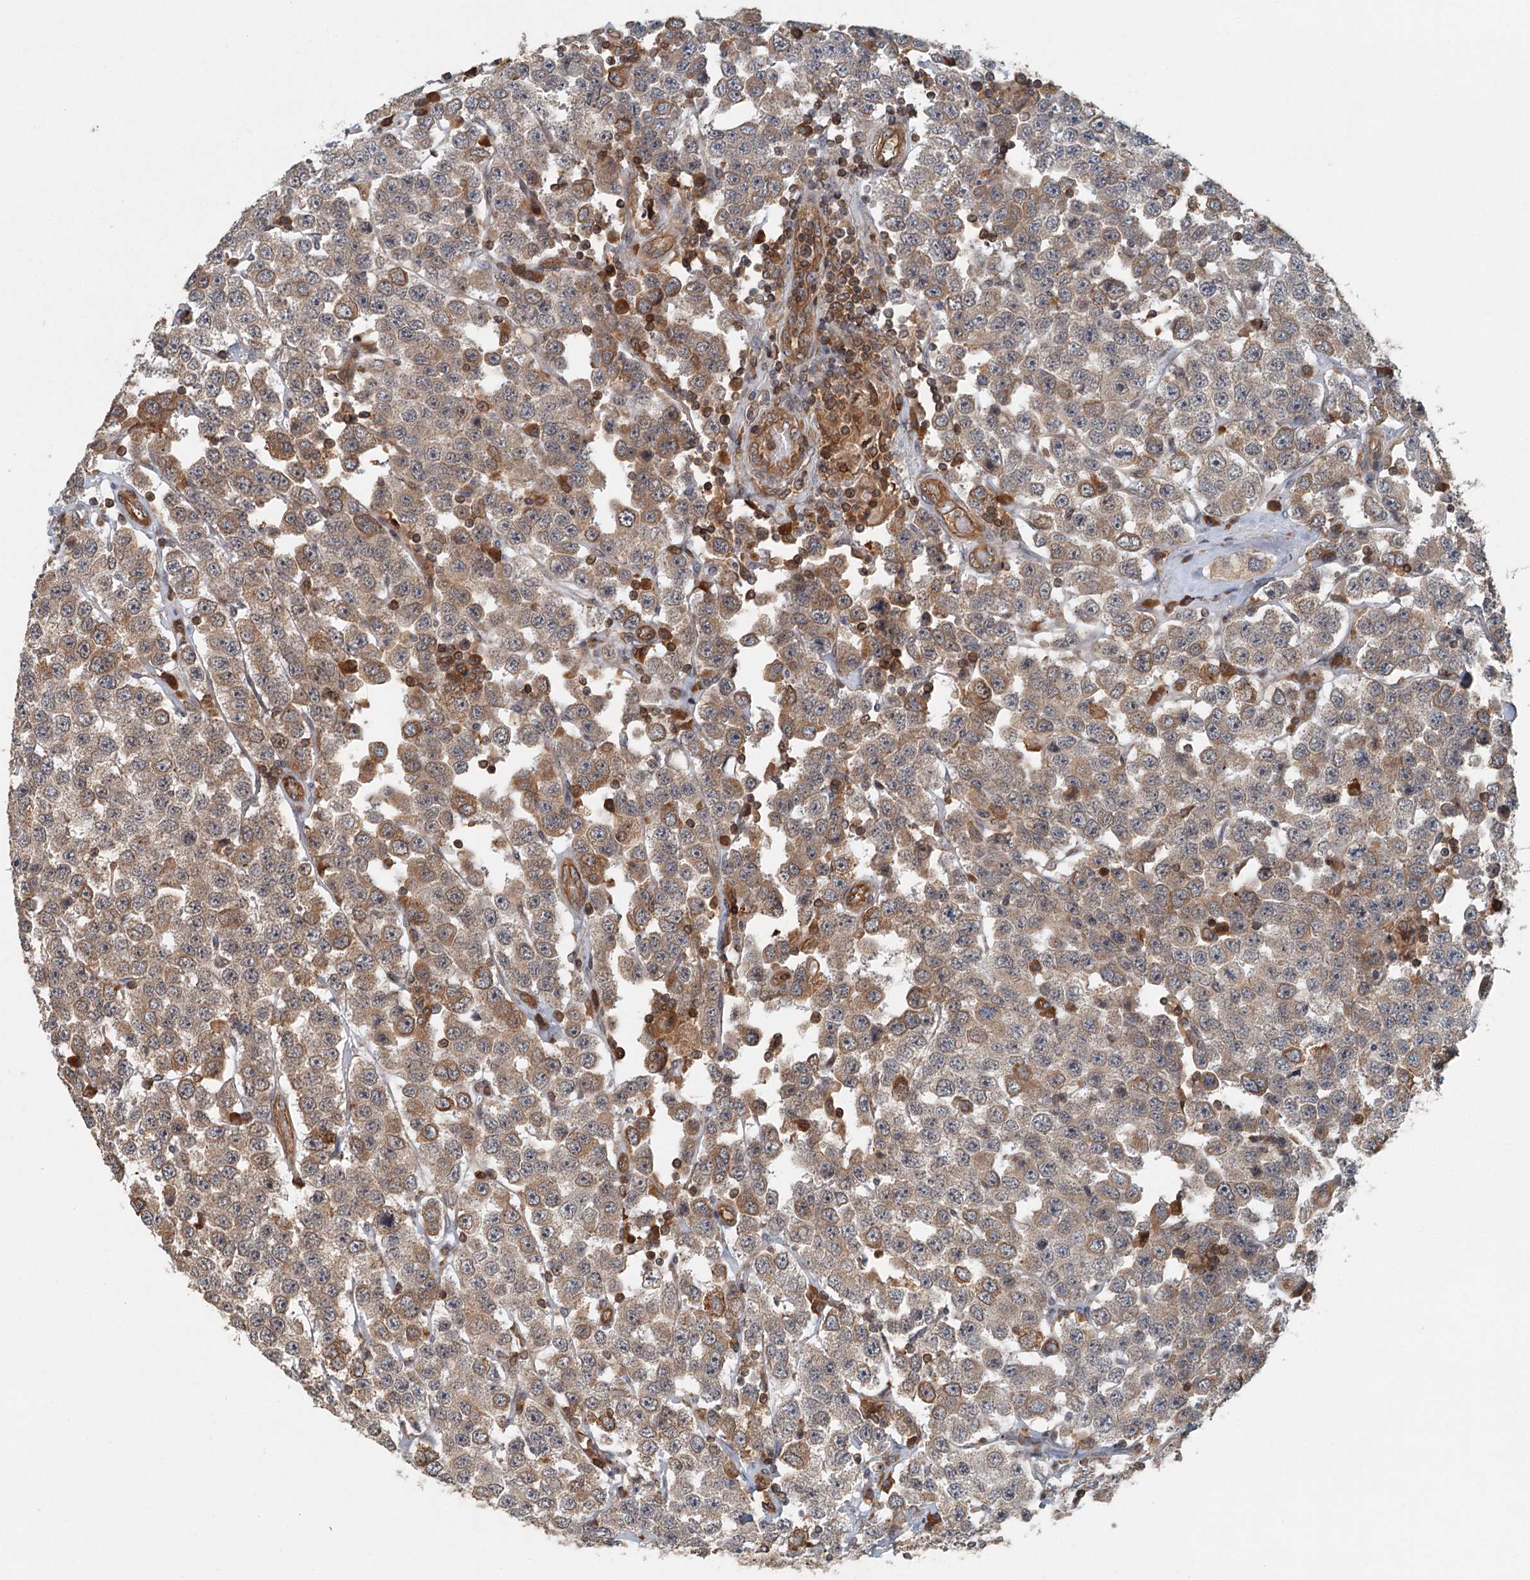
{"staining": {"intensity": "moderate", "quantity": ">75%", "location": "cytoplasmic/membranous"}, "tissue": "testis cancer", "cell_type": "Tumor cells", "image_type": "cancer", "snomed": [{"axis": "morphology", "description": "Seminoma, NOS"}, {"axis": "topography", "description": "Testis"}], "caption": "Protein expression analysis of testis cancer (seminoma) exhibits moderate cytoplasmic/membranous expression in approximately >75% of tumor cells.", "gene": "ZNF527", "patient": {"sex": "male", "age": 28}}